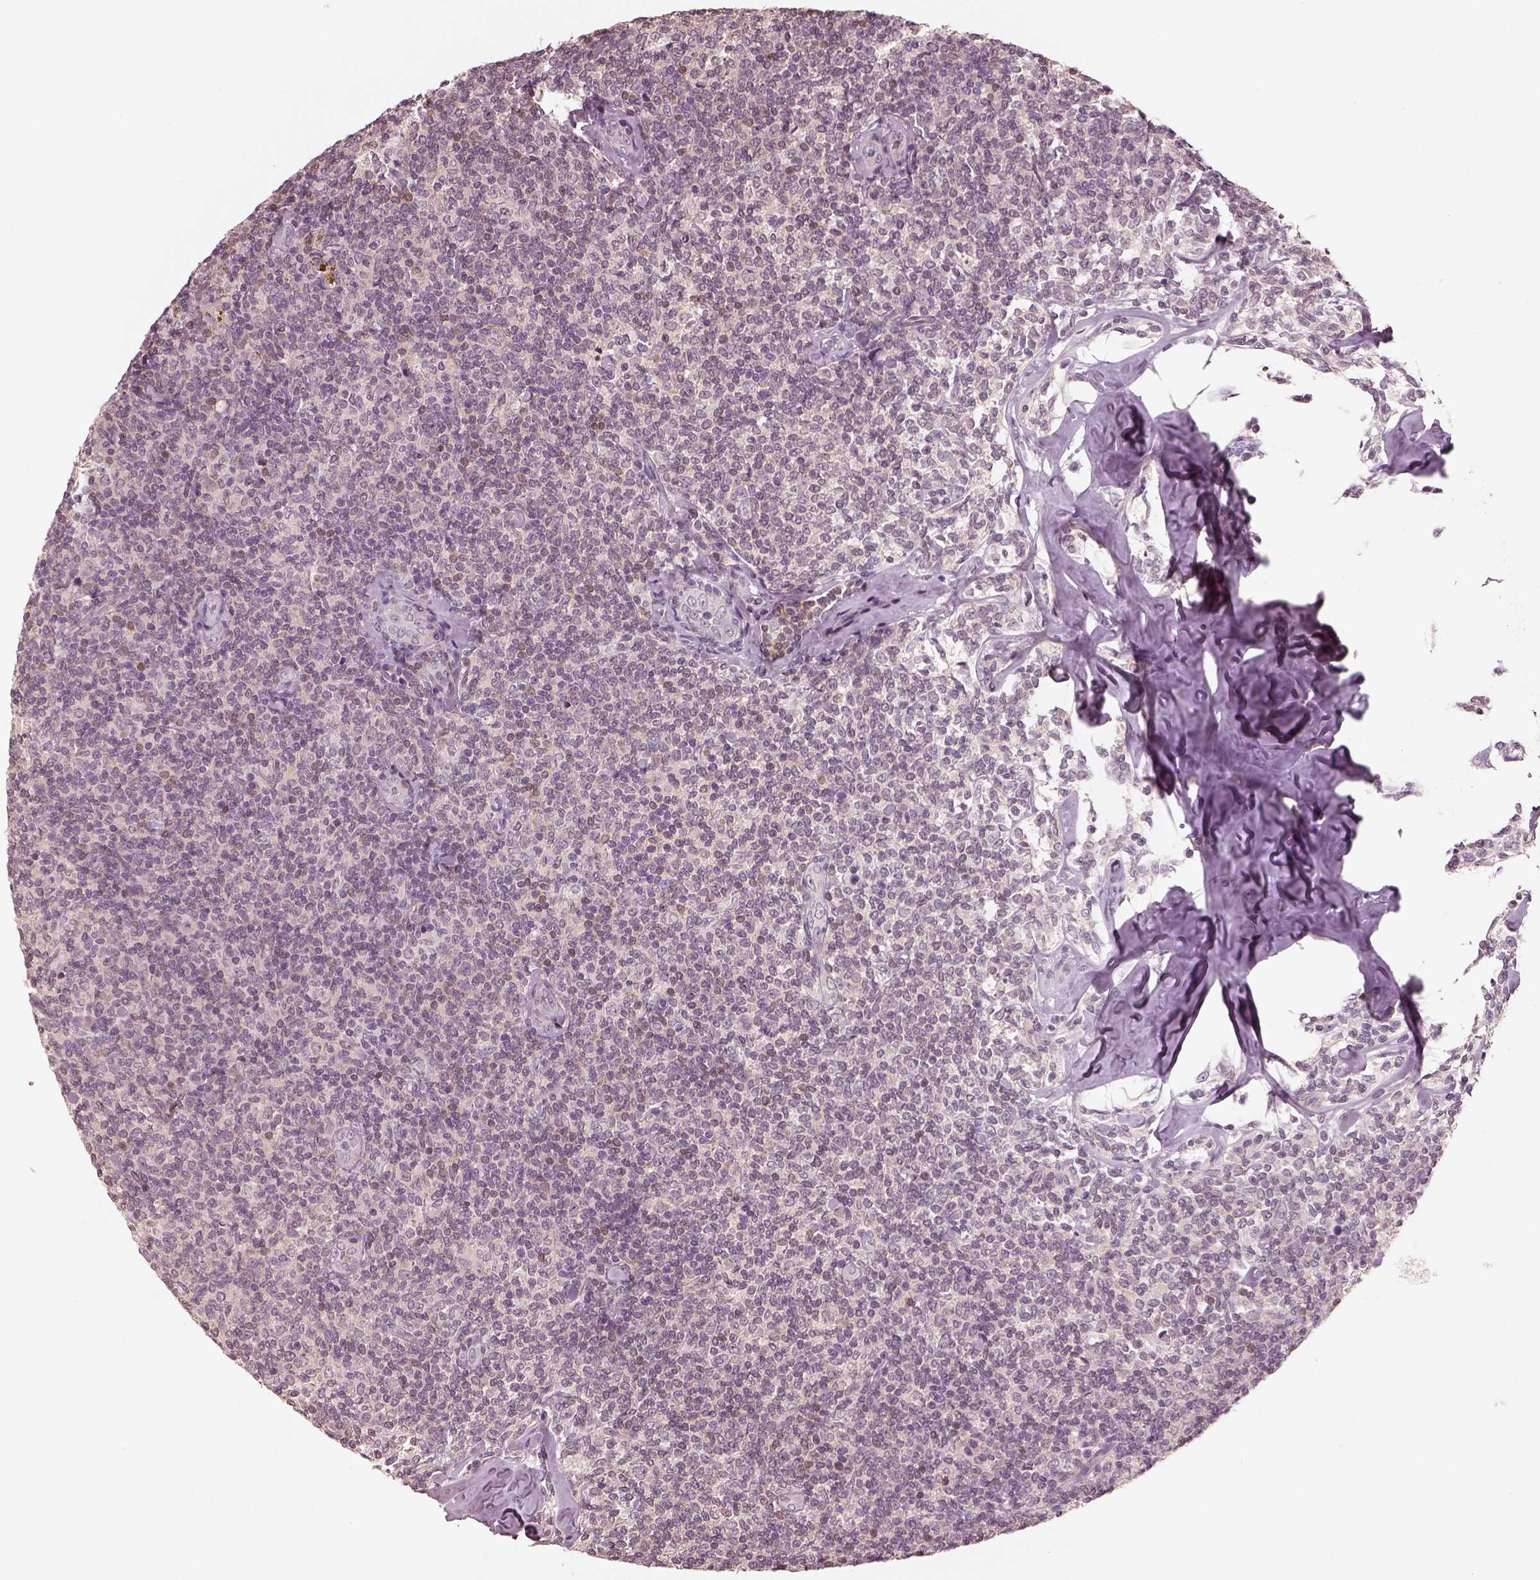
{"staining": {"intensity": "negative", "quantity": "none", "location": "none"}, "tissue": "lymphoma", "cell_type": "Tumor cells", "image_type": "cancer", "snomed": [{"axis": "morphology", "description": "Malignant lymphoma, non-Hodgkin's type, Low grade"}, {"axis": "topography", "description": "Lymph node"}], "caption": "DAB immunohistochemical staining of malignant lymphoma, non-Hodgkin's type (low-grade) reveals no significant expression in tumor cells.", "gene": "EGR4", "patient": {"sex": "female", "age": 56}}